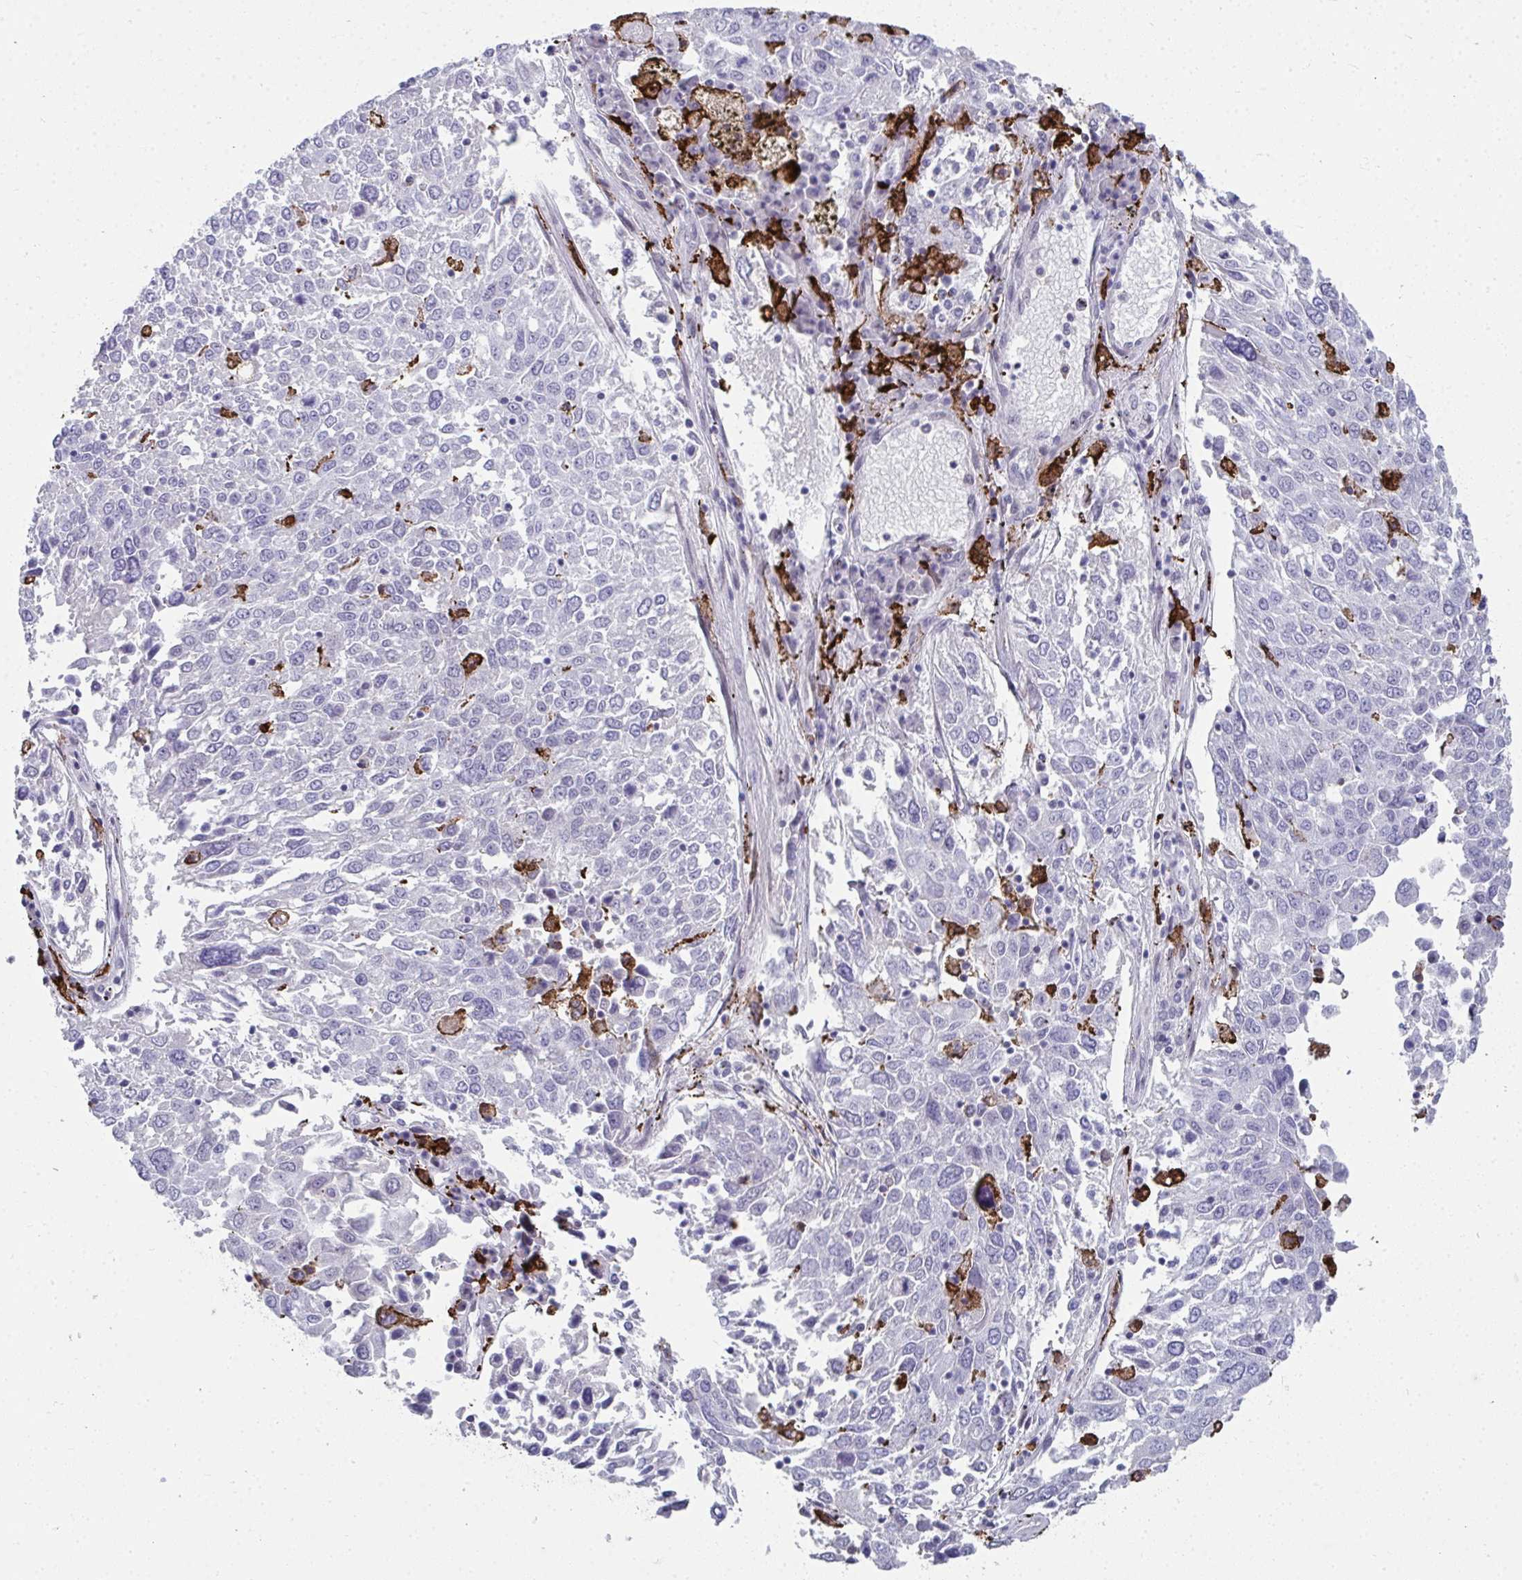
{"staining": {"intensity": "negative", "quantity": "none", "location": "none"}, "tissue": "lung cancer", "cell_type": "Tumor cells", "image_type": "cancer", "snomed": [{"axis": "morphology", "description": "Squamous cell carcinoma, NOS"}, {"axis": "topography", "description": "Lung"}], "caption": "Immunohistochemical staining of lung cancer (squamous cell carcinoma) demonstrates no significant staining in tumor cells.", "gene": "CD163", "patient": {"sex": "male", "age": 65}}